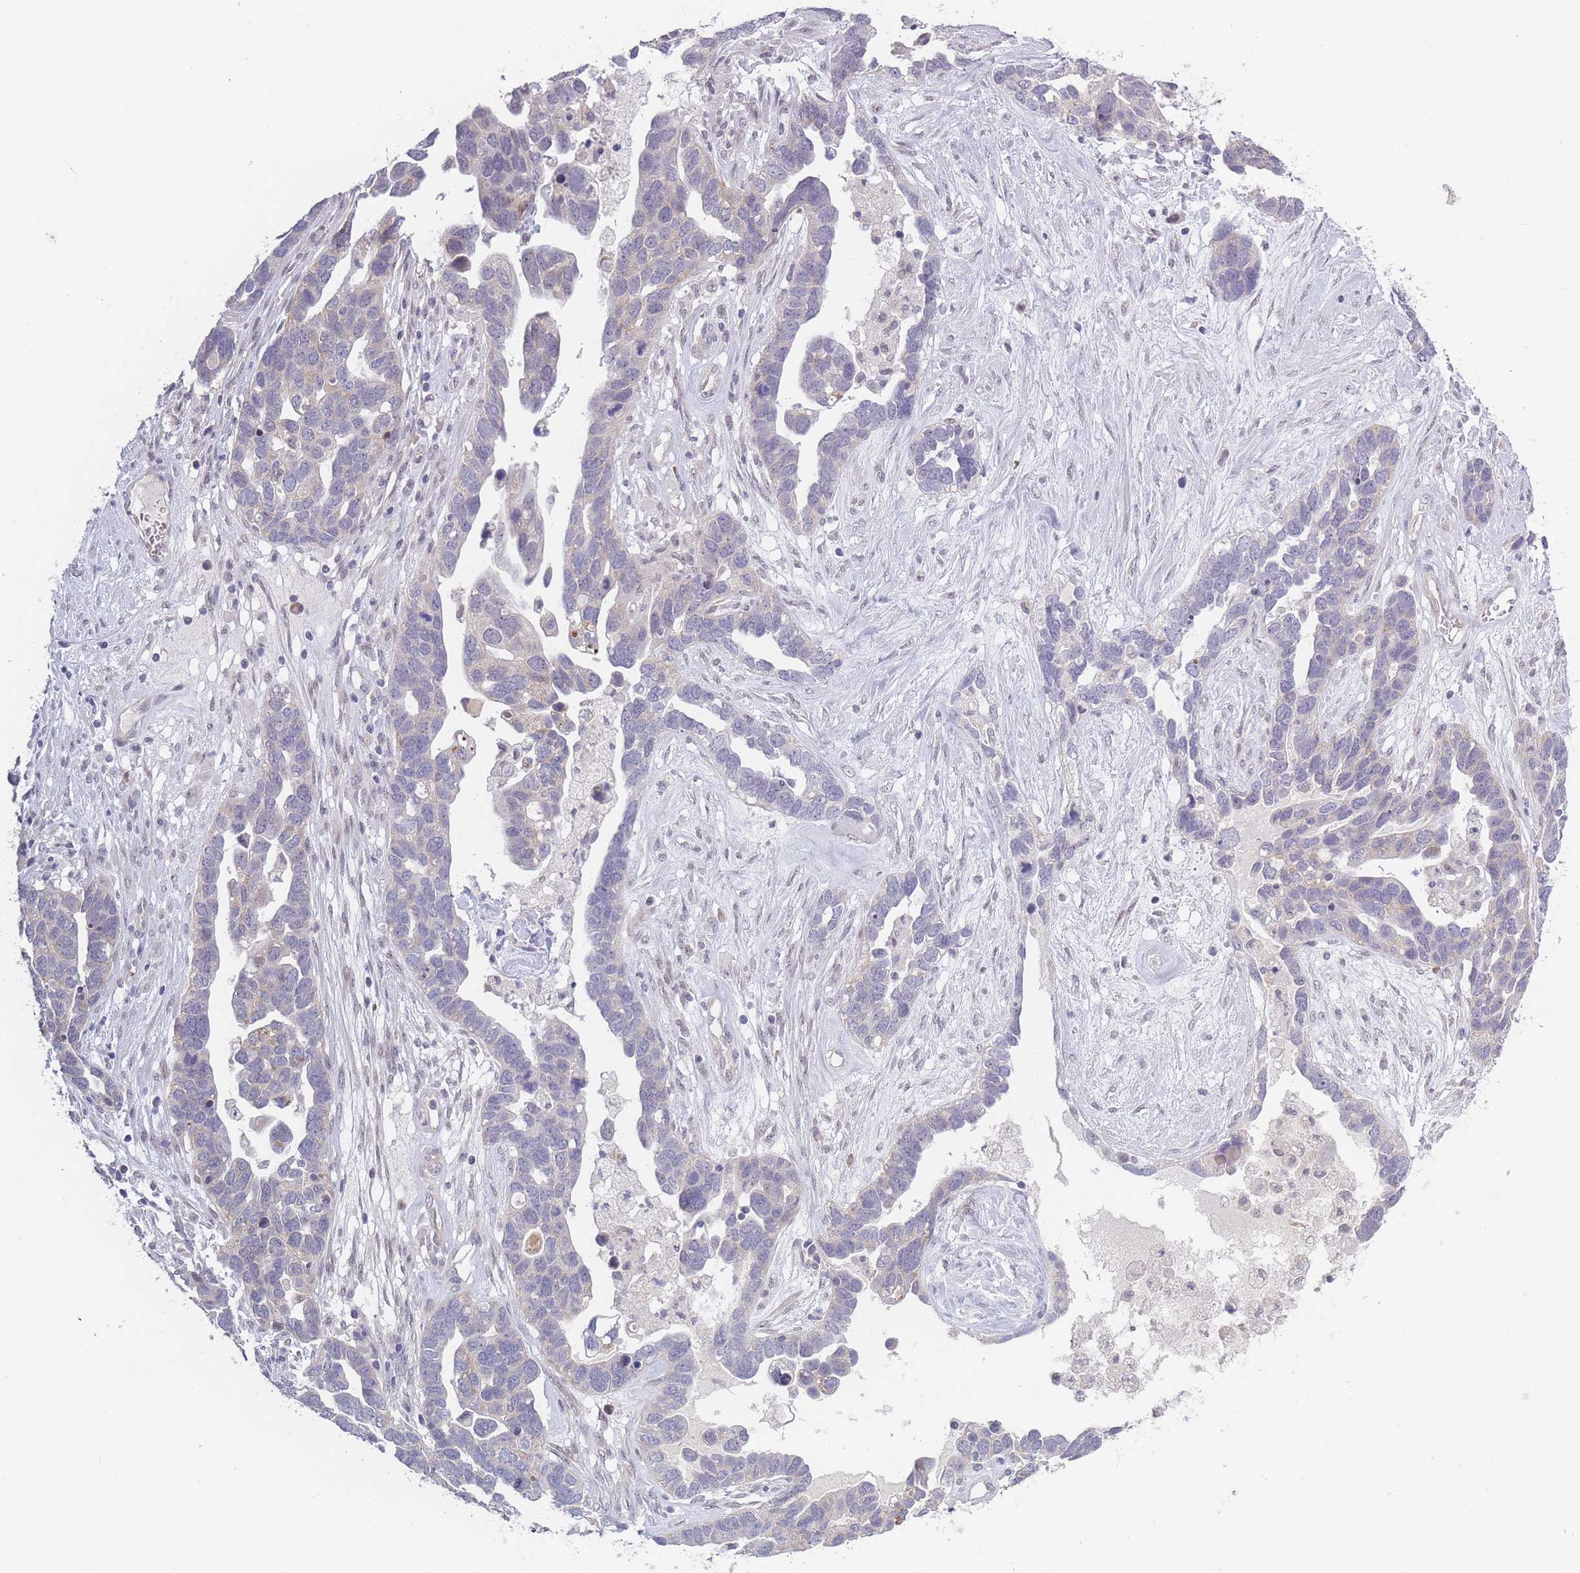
{"staining": {"intensity": "negative", "quantity": "none", "location": "none"}, "tissue": "ovarian cancer", "cell_type": "Tumor cells", "image_type": "cancer", "snomed": [{"axis": "morphology", "description": "Cystadenocarcinoma, serous, NOS"}, {"axis": "topography", "description": "Ovary"}], "caption": "Immunohistochemistry image of neoplastic tissue: human serous cystadenocarcinoma (ovarian) stained with DAB (3,3'-diaminobenzidine) shows no significant protein expression in tumor cells.", "gene": "FAM227B", "patient": {"sex": "female", "age": 54}}